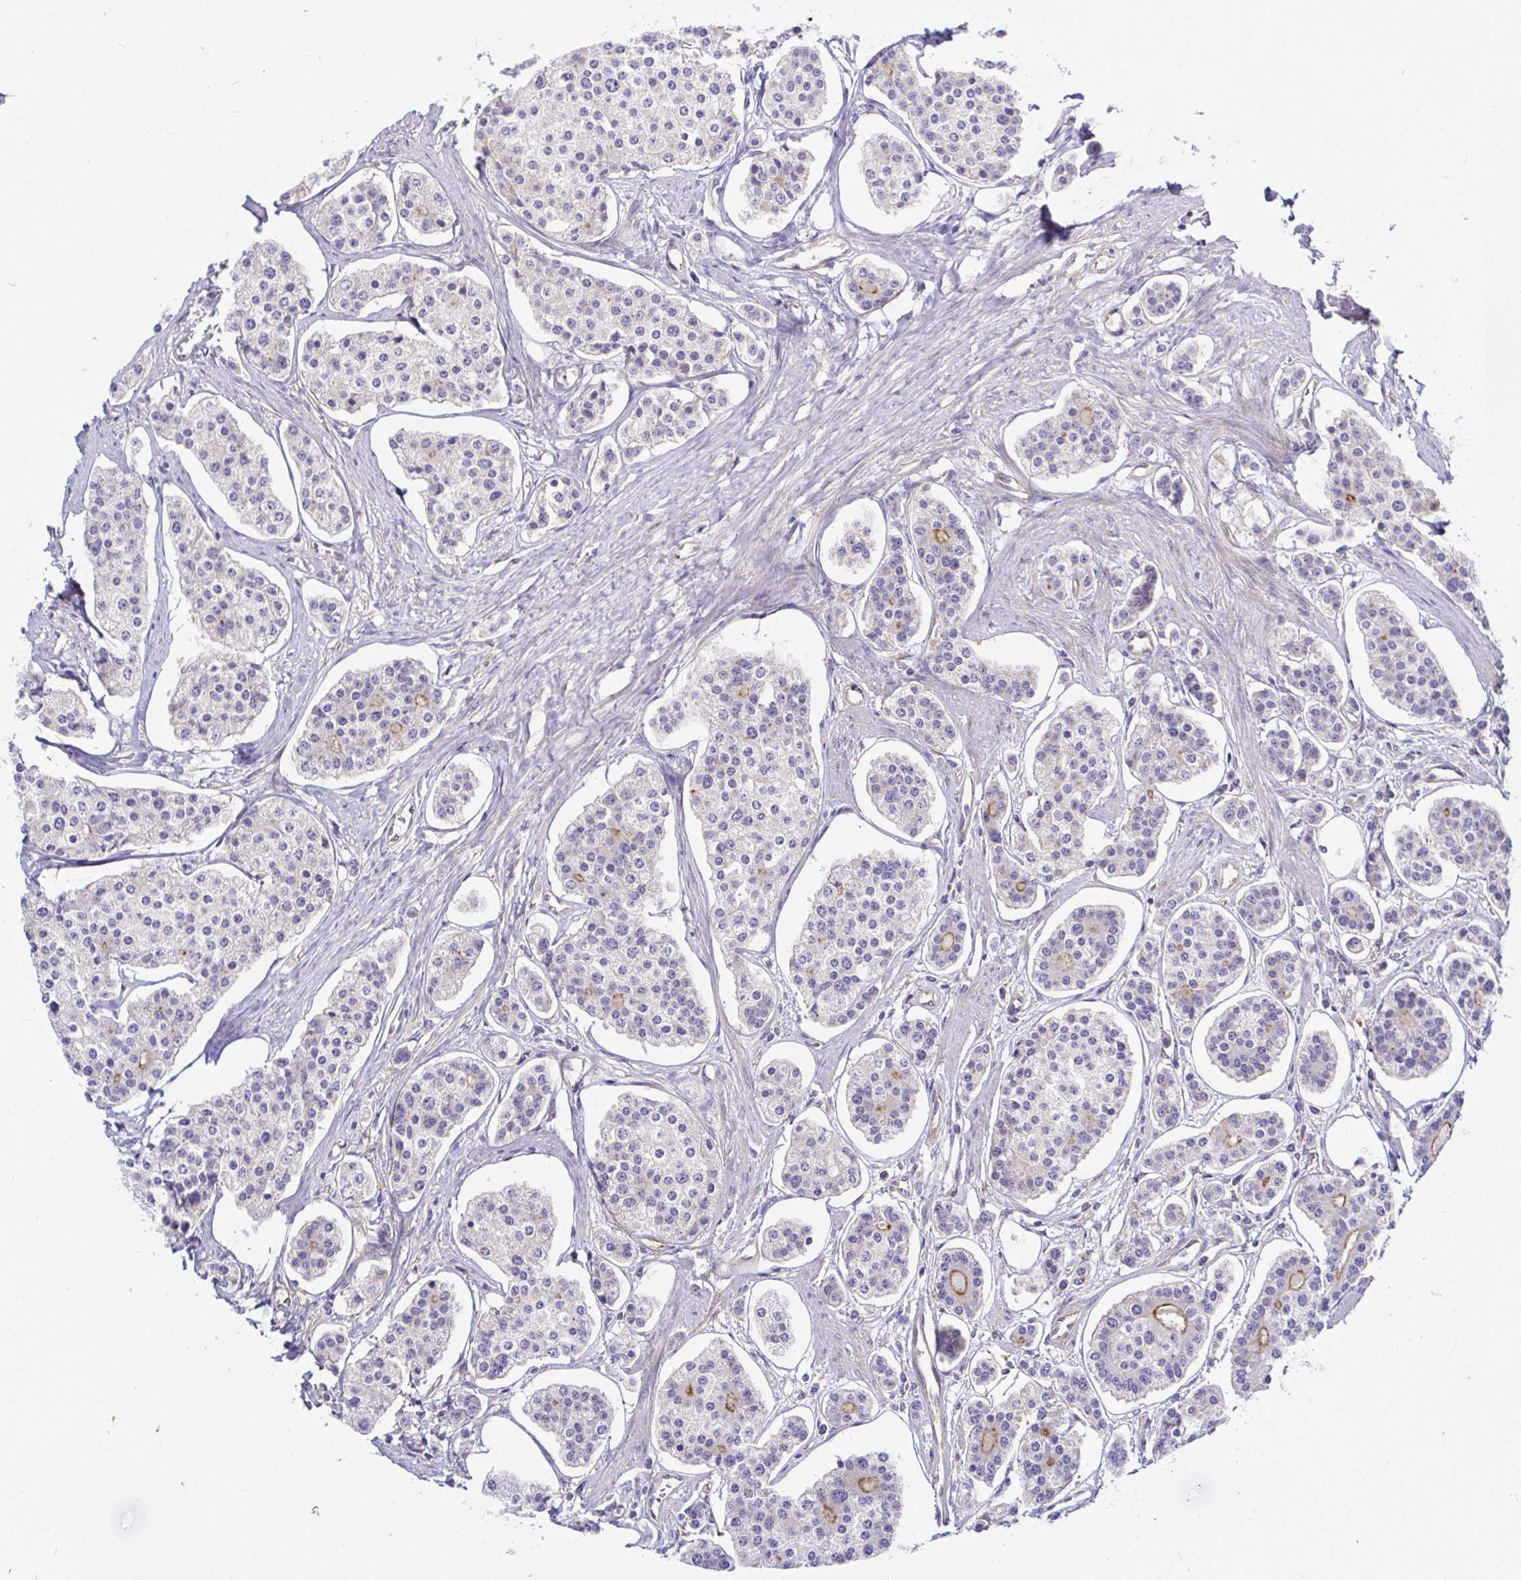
{"staining": {"intensity": "moderate", "quantity": "<25%", "location": "cytoplasmic/membranous"}, "tissue": "carcinoid", "cell_type": "Tumor cells", "image_type": "cancer", "snomed": [{"axis": "morphology", "description": "Carcinoid, malignant, NOS"}, {"axis": "topography", "description": "Small intestine"}], "caption": "An image of human carcinoid stained for a protein demonstrates moderate cytoplasmic/membranous brown staining in tumor cells.", "gene": "ARL4D", "patient": {"sex": "female", "age": 65}}